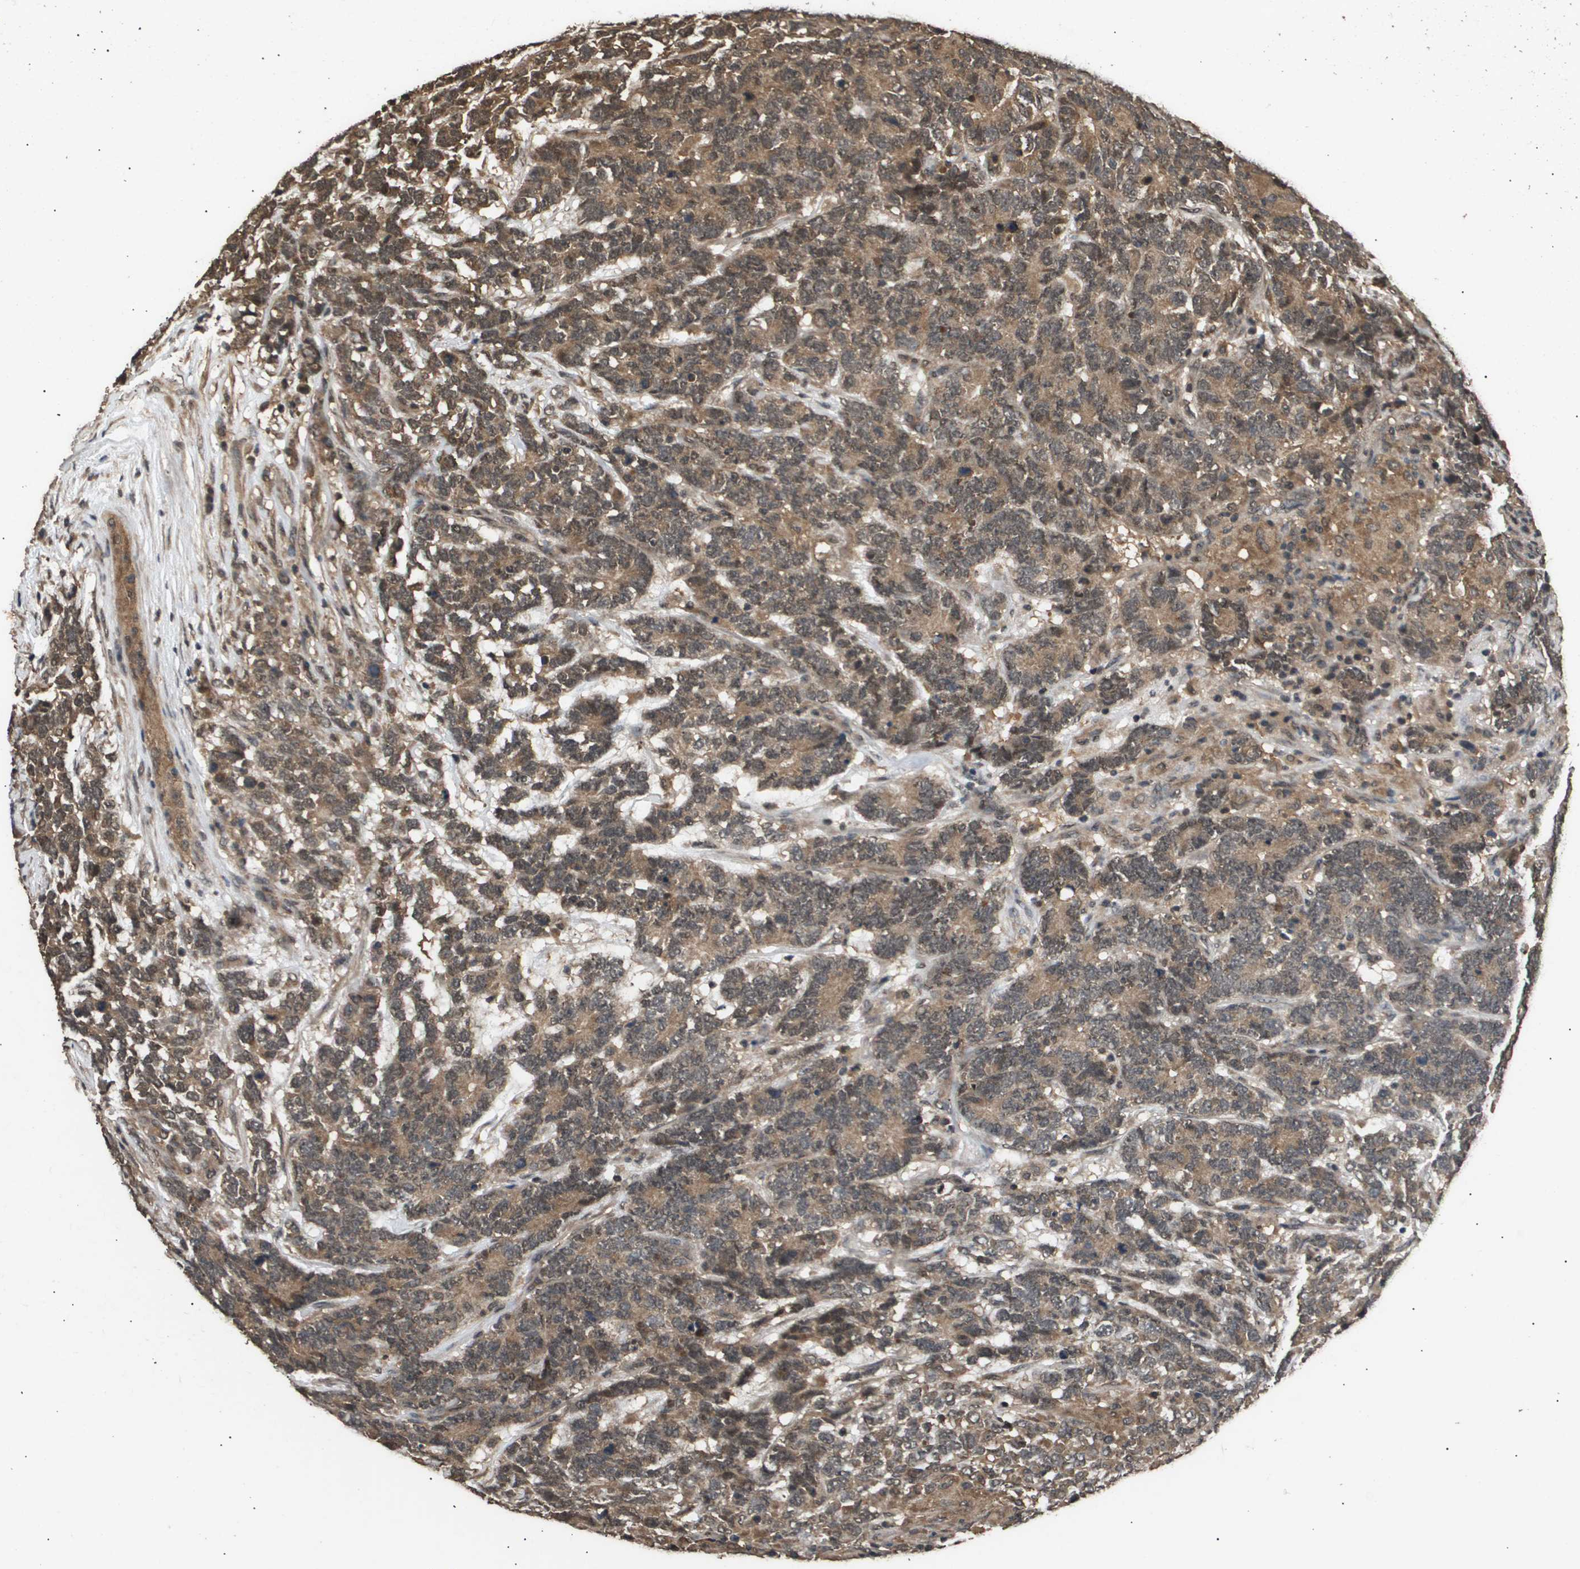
{"staining": {"intensity": "moderate", "quantity": ">75%", "location": "cytoplasmic/membranous,nuclear"}, "tissue": "testis cancer", "cell_type": "Tumor cells", "image_type": "cancer", "snomed": [{"axis": "morphology", "description": "Carcinoma, Embryonal, NOS"}, {"axis": "topography", "description": "Testis"}], "caption": "High-magnification brightfield microscopy of testis cancer stained with DAB (3,3'-diaminobenzidine) (brown) and counterstained with hematoxylin (blue). tumor cells exhibit moderate cytoplasmic/membranous and nuclear staining is seen in about>75% of cells. (IHC, brightfield microscopy, high magnification).", "gene": "ING1", "patient": {"sex": "male", "age": 26}}